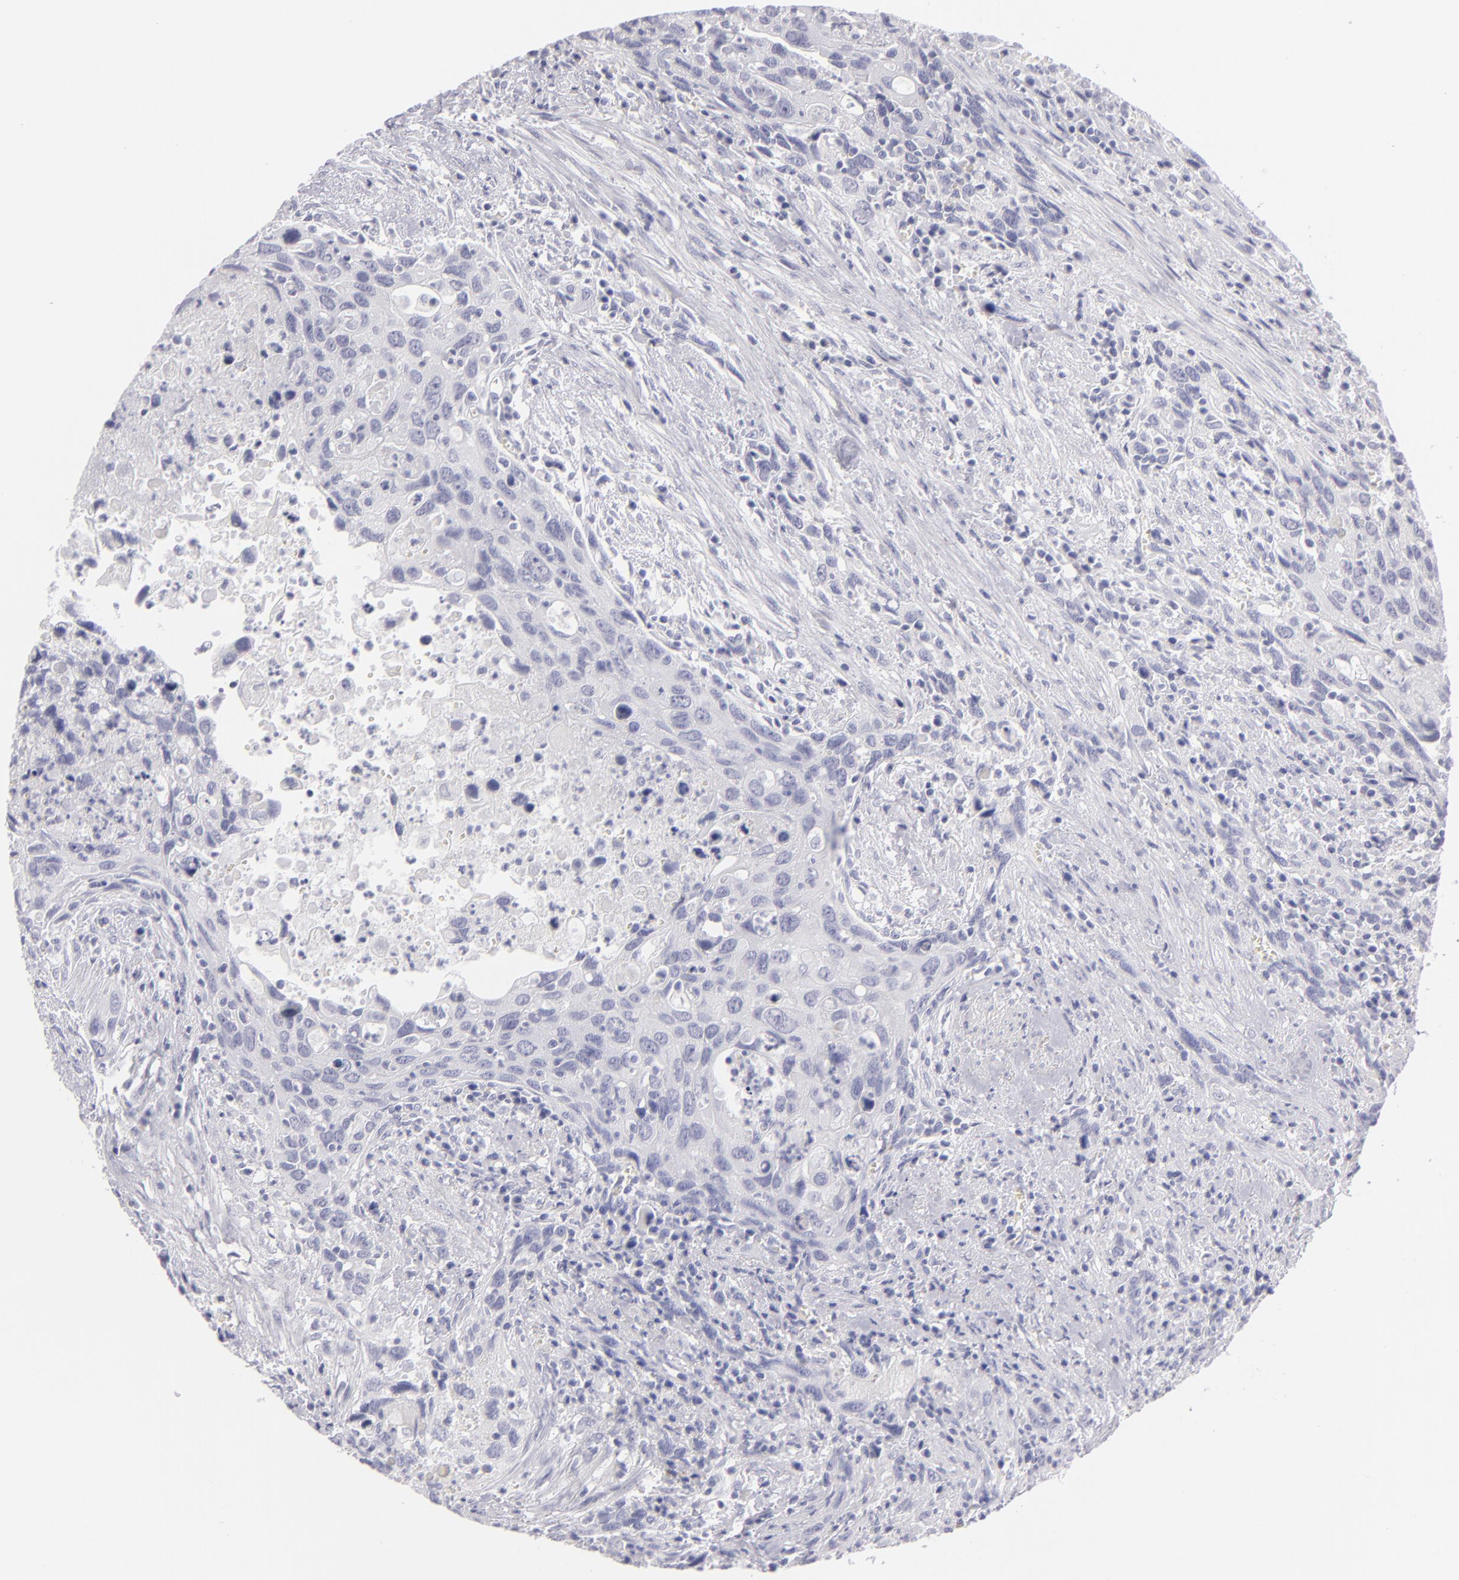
{"staining": {"intensity": "negative", "quantity": "none", "location": "none"}, "tissue": "urothelial cancer", "cell_type": "Tumor cells", "image_type": "cancer", "snomed": [{"axis": "morphology", "description": "Urothelial carcinoma, High grade"}, {"axis": "topography", "description": "Urinary bladder"}], "caption": "Tumor cells are negative for protein expression in human urothelial carcinoma (high-grade). The staining was performed using DAB (3,3'-diaminobenzidine) to visualize the protein expression in brown, while the nuclei were stained in blue with hematoxylin (Magnification: 20x).", "gene": "VIL1", "patient": {"sex": "male", "age": 71}}